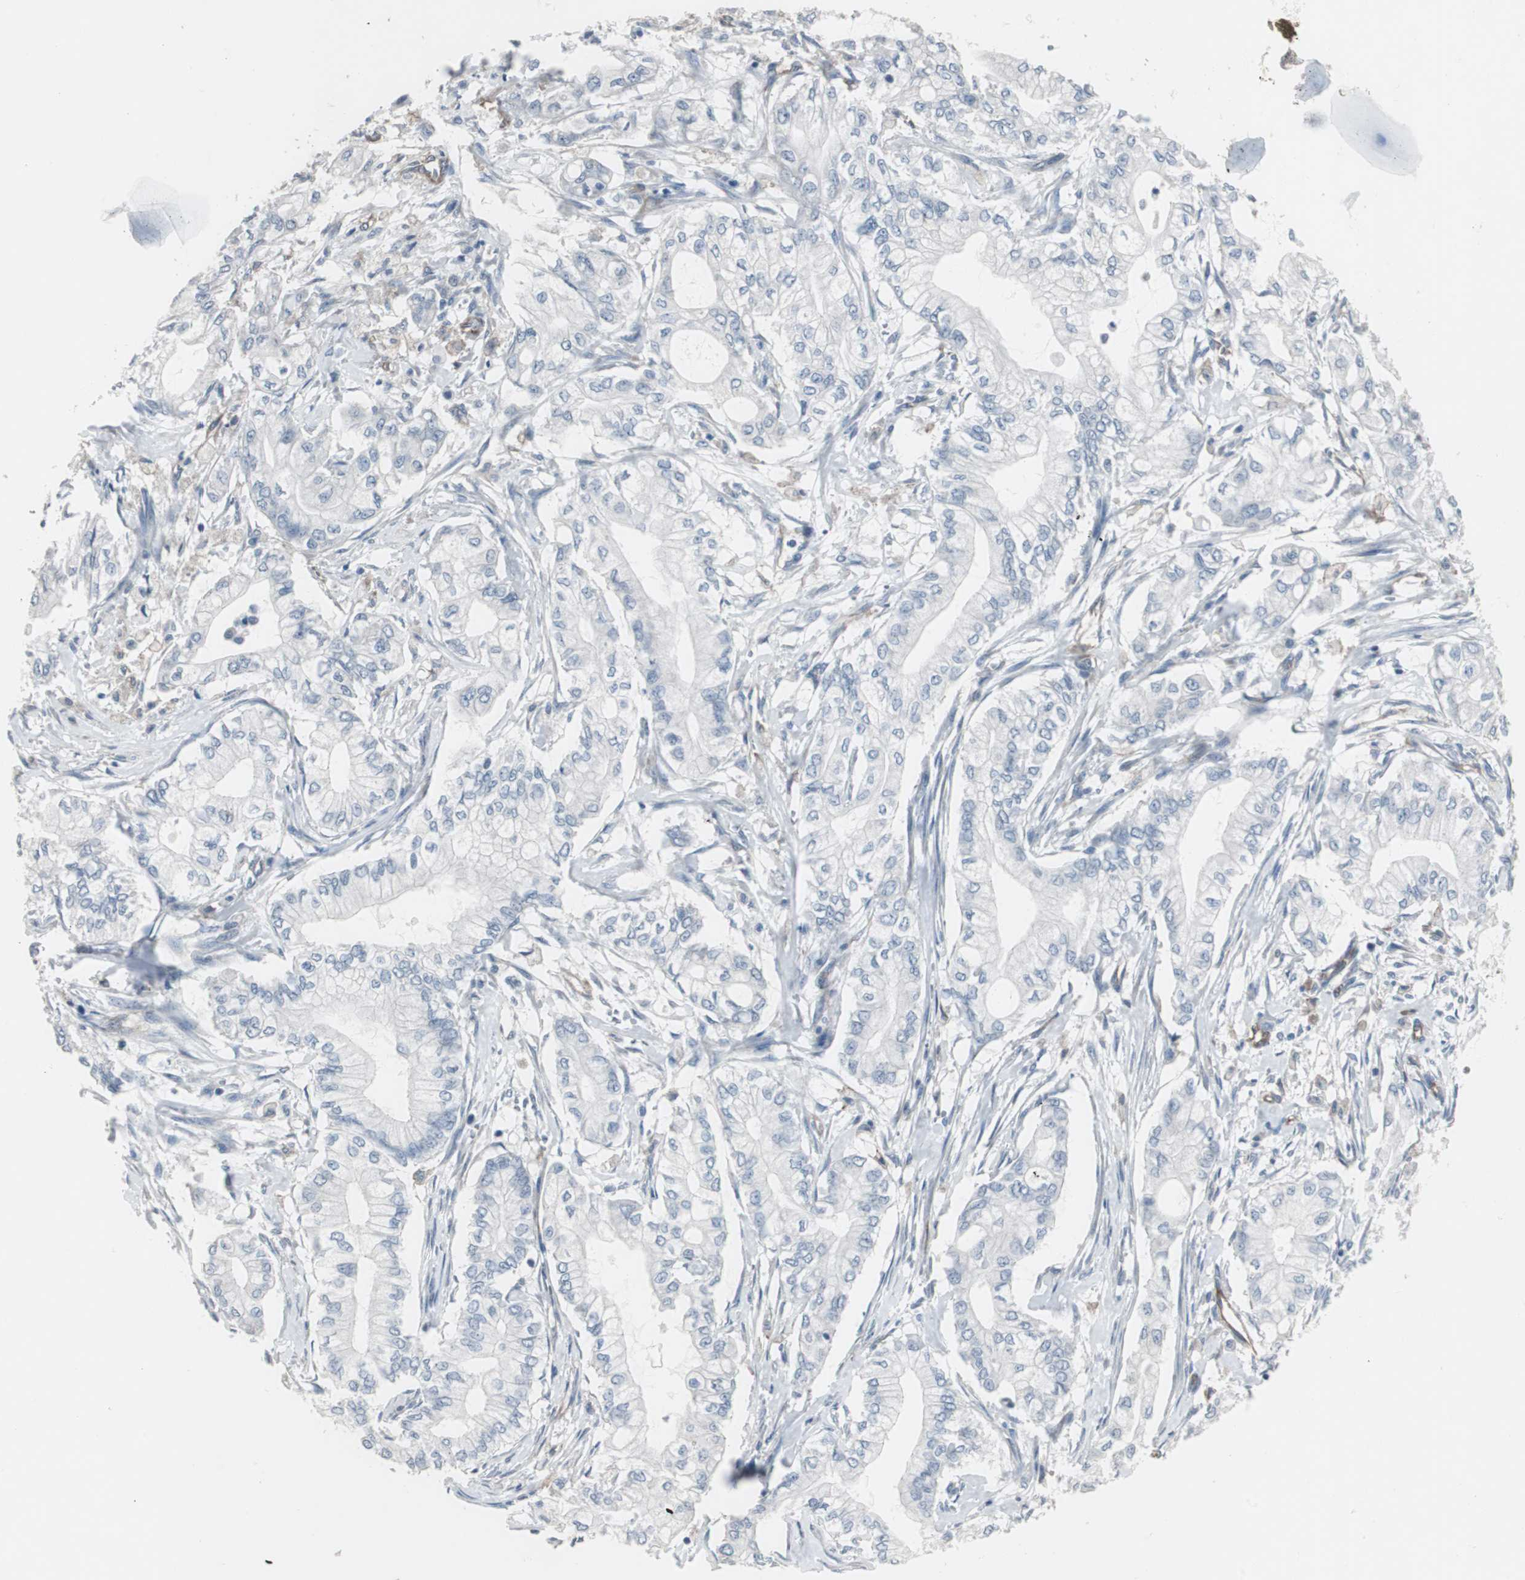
{"staining": {"intensity": "negative", "quantity": "none", "location": "none"}, "tissue": "pancreatic cancer", "cell_type": "Tumor cells", "image_type": "cancer", "snomed": [{"axis": "morphology", "description": "Adenocarcinoma, NOS"}, {"axis": "topography", "description": "Pancreas"}], "caption": "High magnification brightfield microscopy of adenocarcinoma (pancreatic) stained with DAB (3,3'-diaminobenzidine) (brown) and counterstained with hematoxylin (blue): tumor cells show no significant staining.", "gene": "SWAP70", "patient": {"sex": "male", "age": 70}}